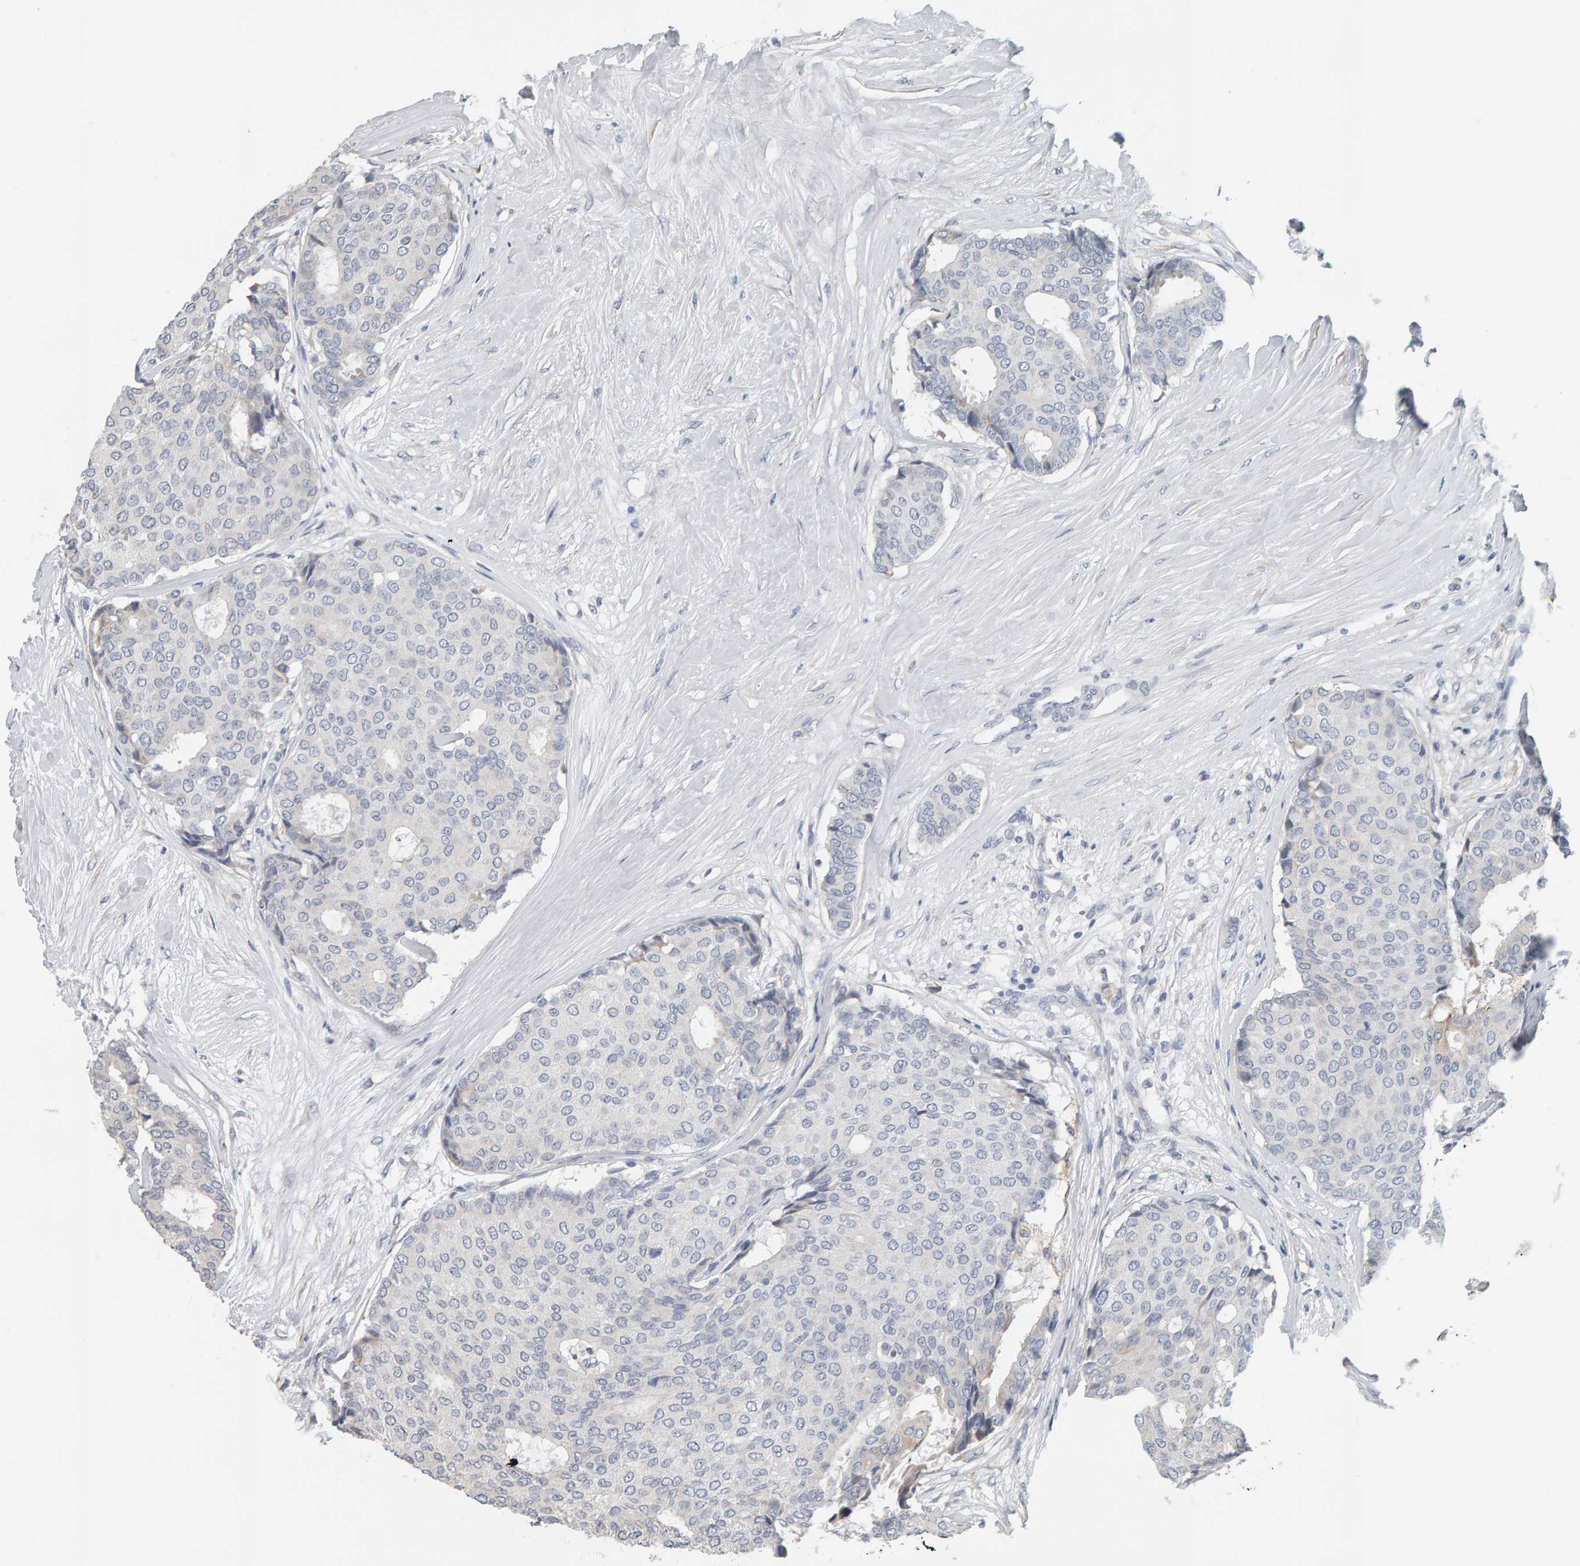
{"staining": {"intensity": "negative", "quantity": "none", "location": "none"}, "tissue": "breast cancer", "cell_type": "Tumor cells", "image_type": "cancer", "snomed": [{"axis": "morphology", "description": "Duct carcinoma"}, {"axis": "topography", "description": "Breast"}], "caption": "Immunohistochemistry photomicrograph of human breast cancer stained for a protein (brown), which exhibits no expression in tumor cells.", "gene": "ADHFE1", "patient": {"sex": "female", "age": 75}}